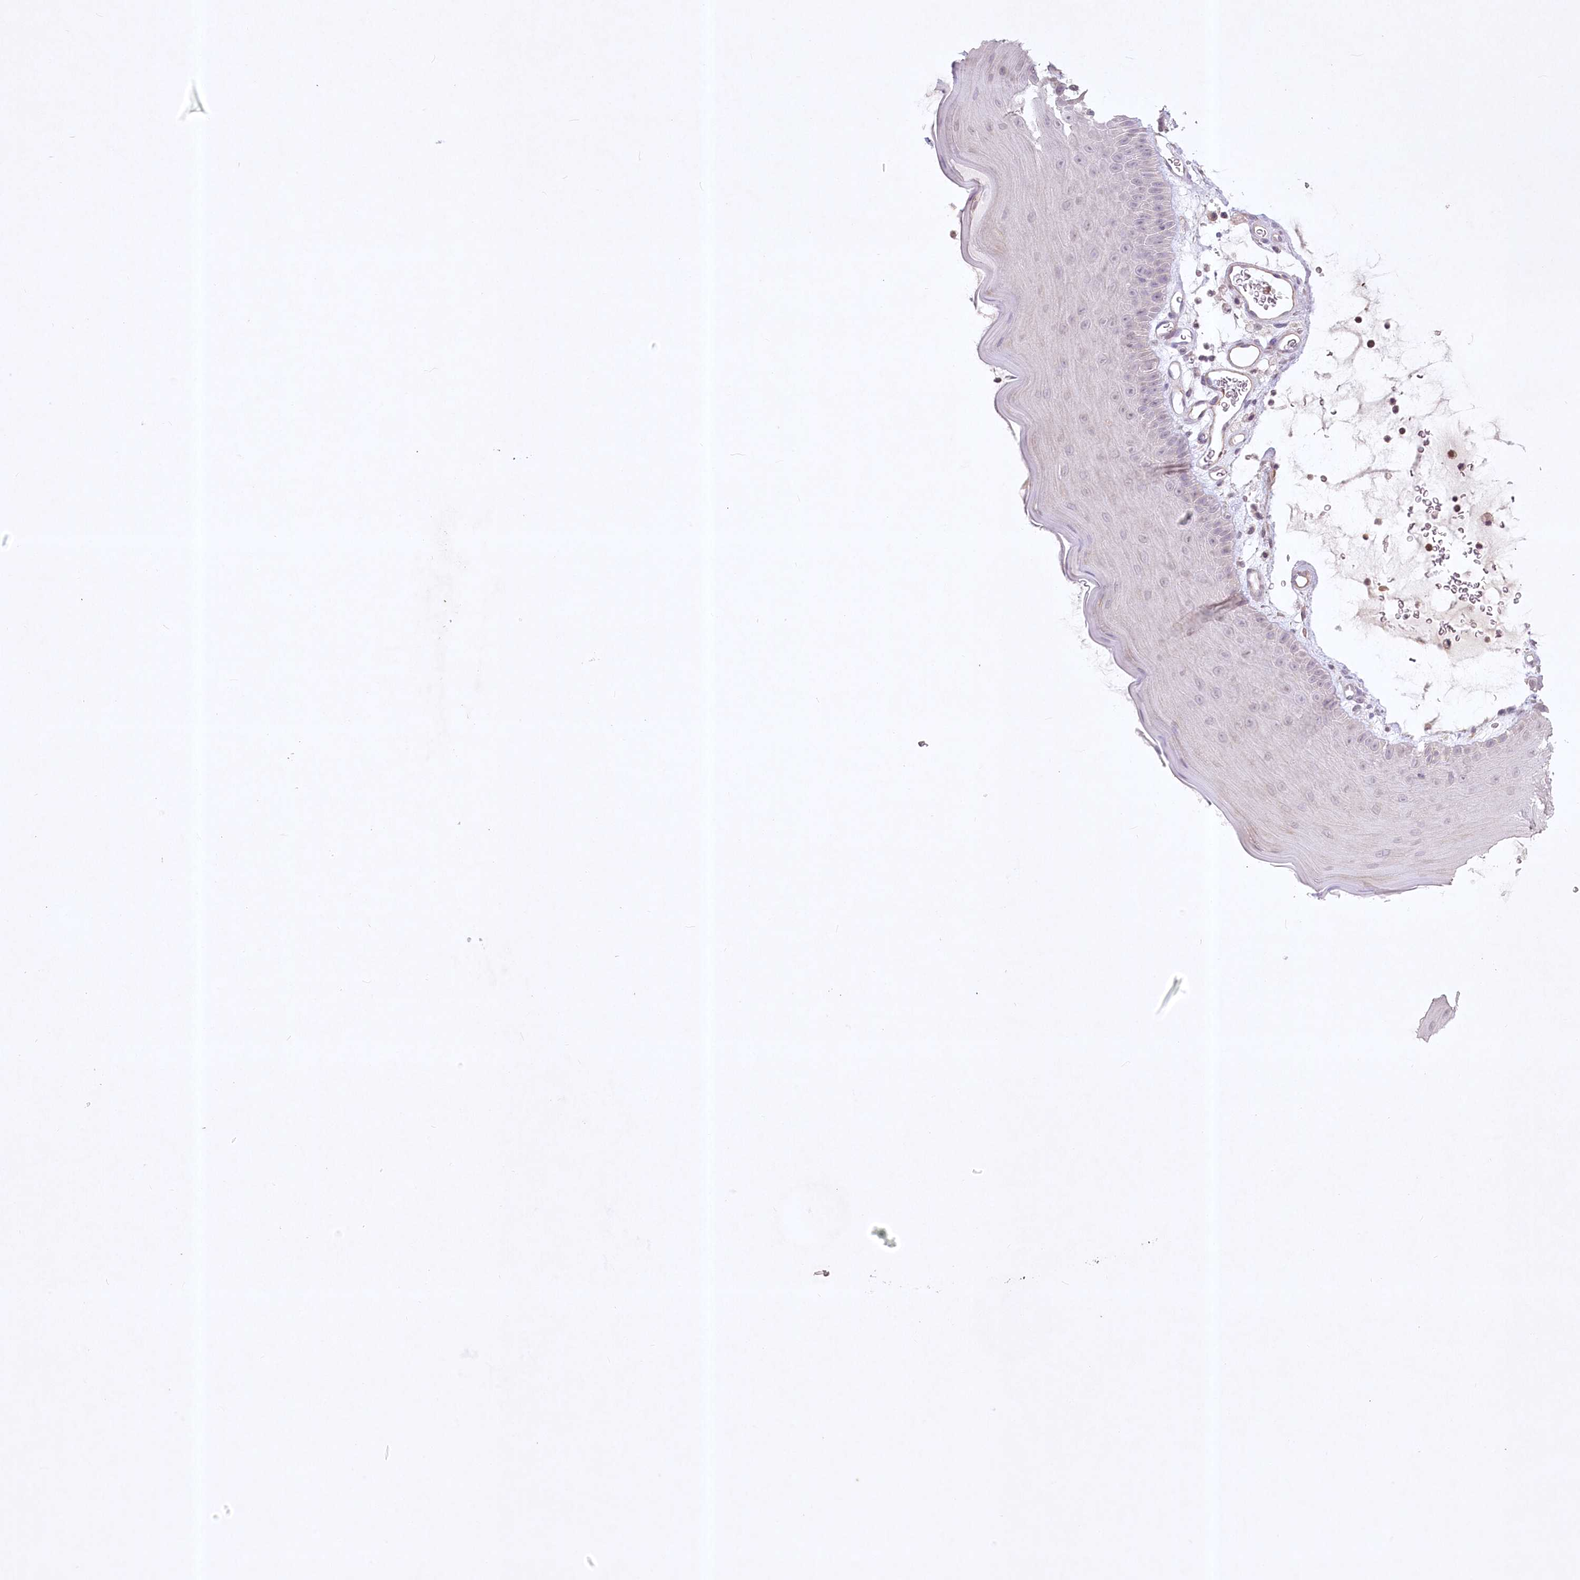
{"staining": {"intensity": "negative", "quantity": "none", "location": "none"}, "tissue": "oral mucosa", "cell_type": "Squamous epithelial cells", "image_type": "normal", "snomed": [{"axis": "morphology", "description": "Normal tissue, NOS"}, {"axis": "topography", "description": "Oral tissue"}], "caption": "High power microscopy micrograph of an IHC photomicrograph of benign oral mucosa, revealing no significant staining in squamous epithelial cells.", "gene": "INPP4B", "patient": {"sex": "male", "age": 13}}